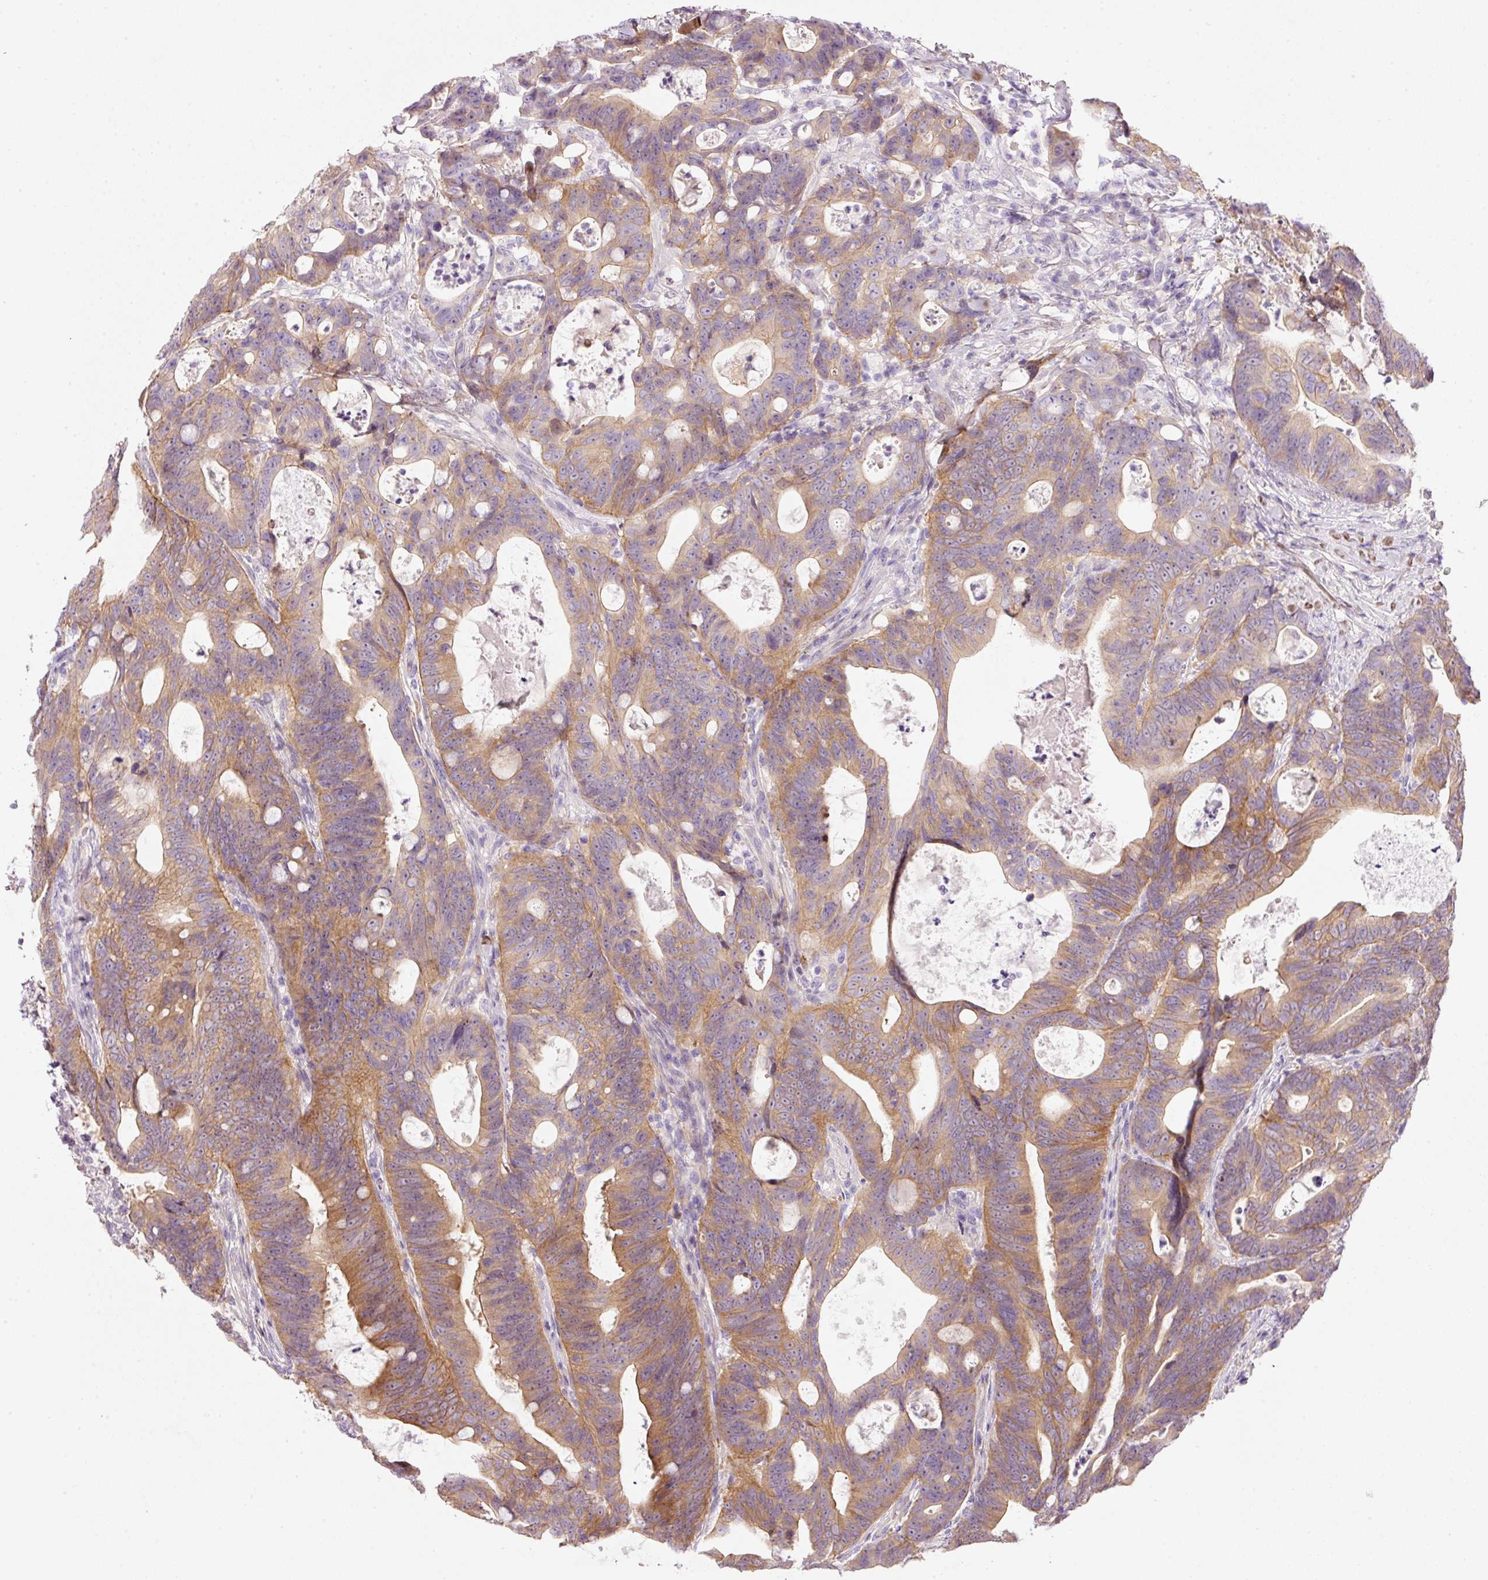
{"staining": {"intensity": "moderate", "quantity": ">75%", "location": "cytoplasmic/membranous"}, "tissue": "colorectal cancer", "cell_type": "Tumor cells", "image_type": "cancer", "snomed": [{"axis": "morphology", "description": "Adenocarcinoma, NOS"}, {"axis": "topography", "description": "Colon"}], "caption": "Brown immunohistochemical staining in human colorectal cancer shows moderate cytoplasmic/membranous positivity in approximately >75% of tumor cells.", "gene": "SOS2", "patient": {"sex": "female", "age": 82}}